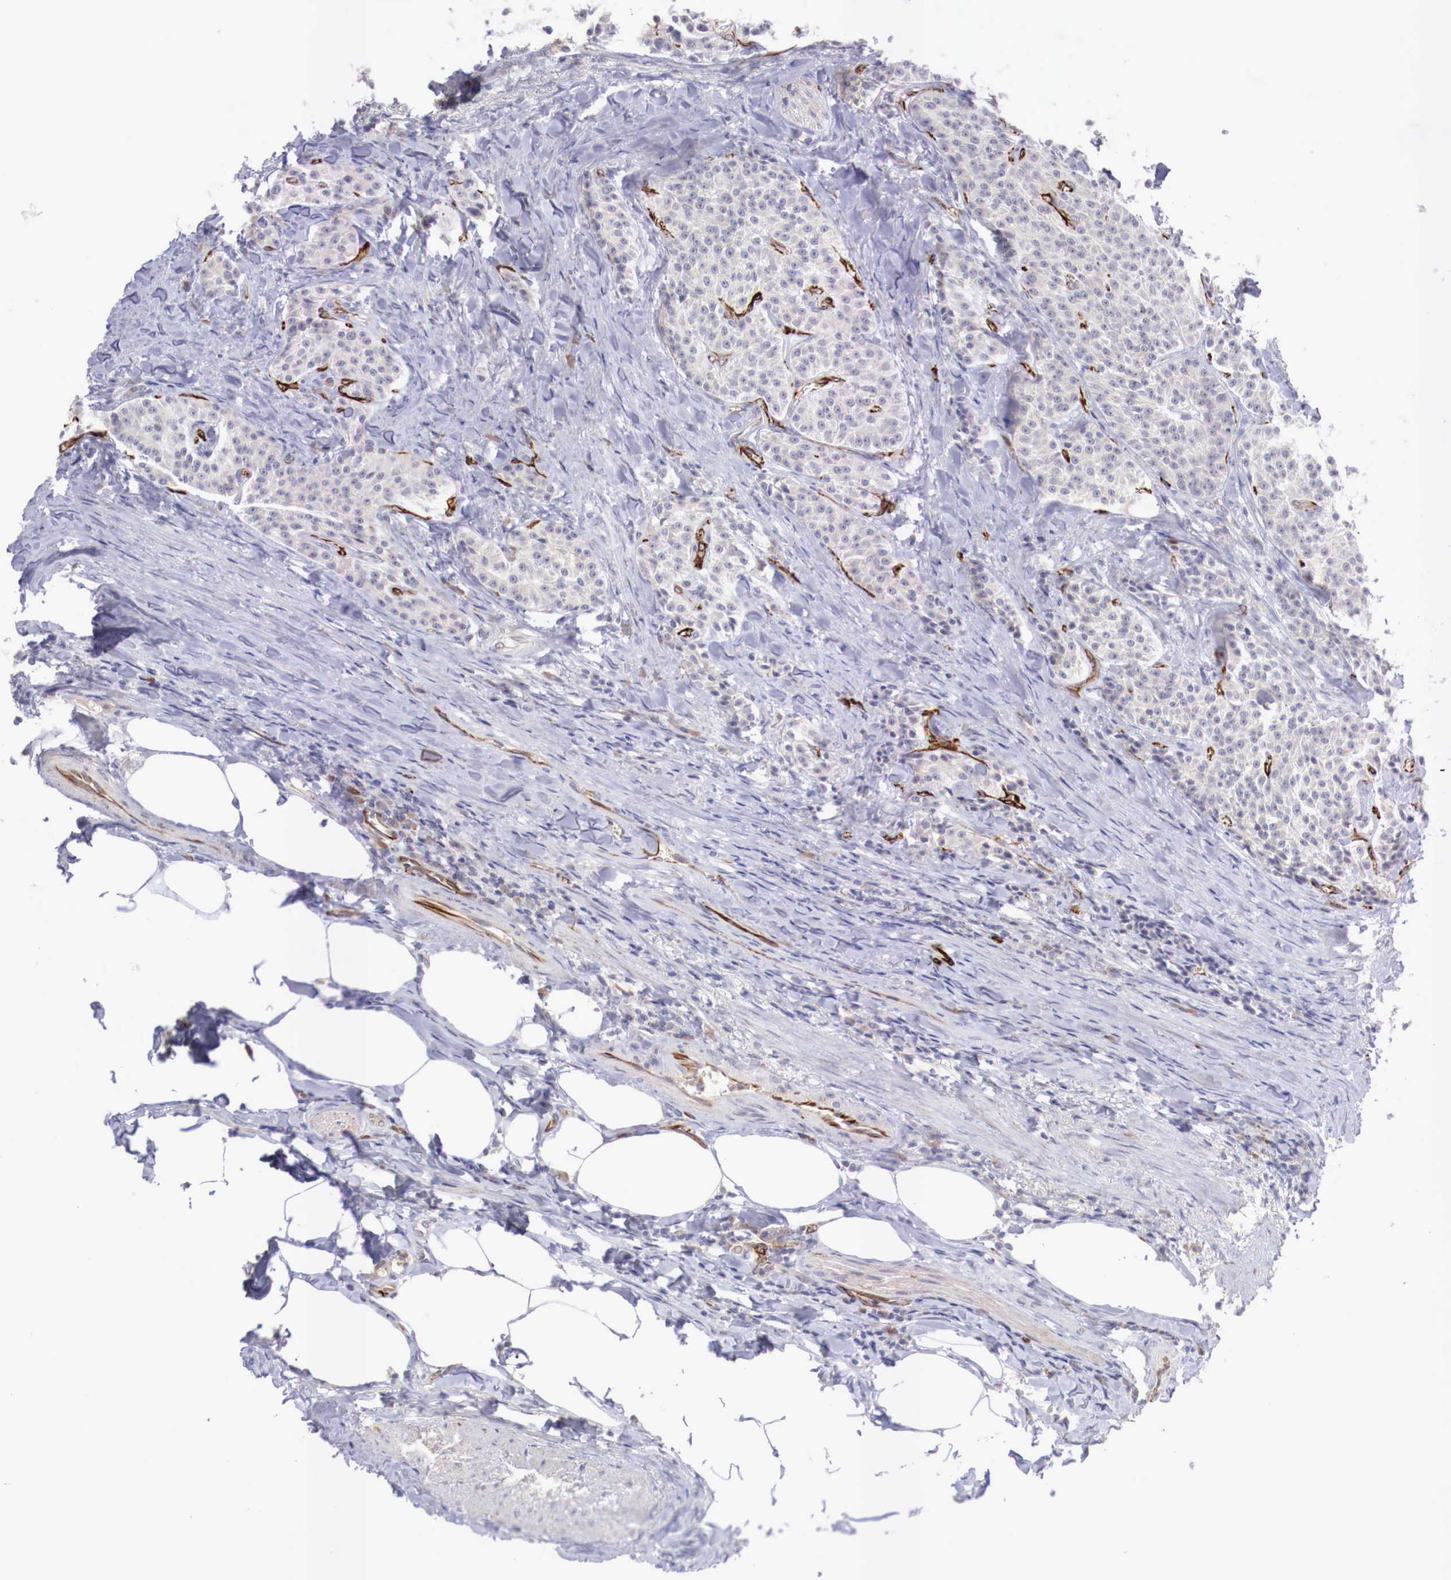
{"staining": {"intensity": "negative", "quantity": "none", "location": "none"}, "tissue": "carcinoid", "cell_type": "Tumor cells", "image_type": "cancer", "snomed": [{"axis": "morphology", "description": "Carcinoid, malignant, NOS"}, {"axis": "topography", "description": "Stomach"}], "caption": "A high-resolution image shows IHC staining of carcinoid, which exhibits no significant positivity in tumor cells.", "gene": "WT1", "patient": {"sex": "female", "age": 76}}